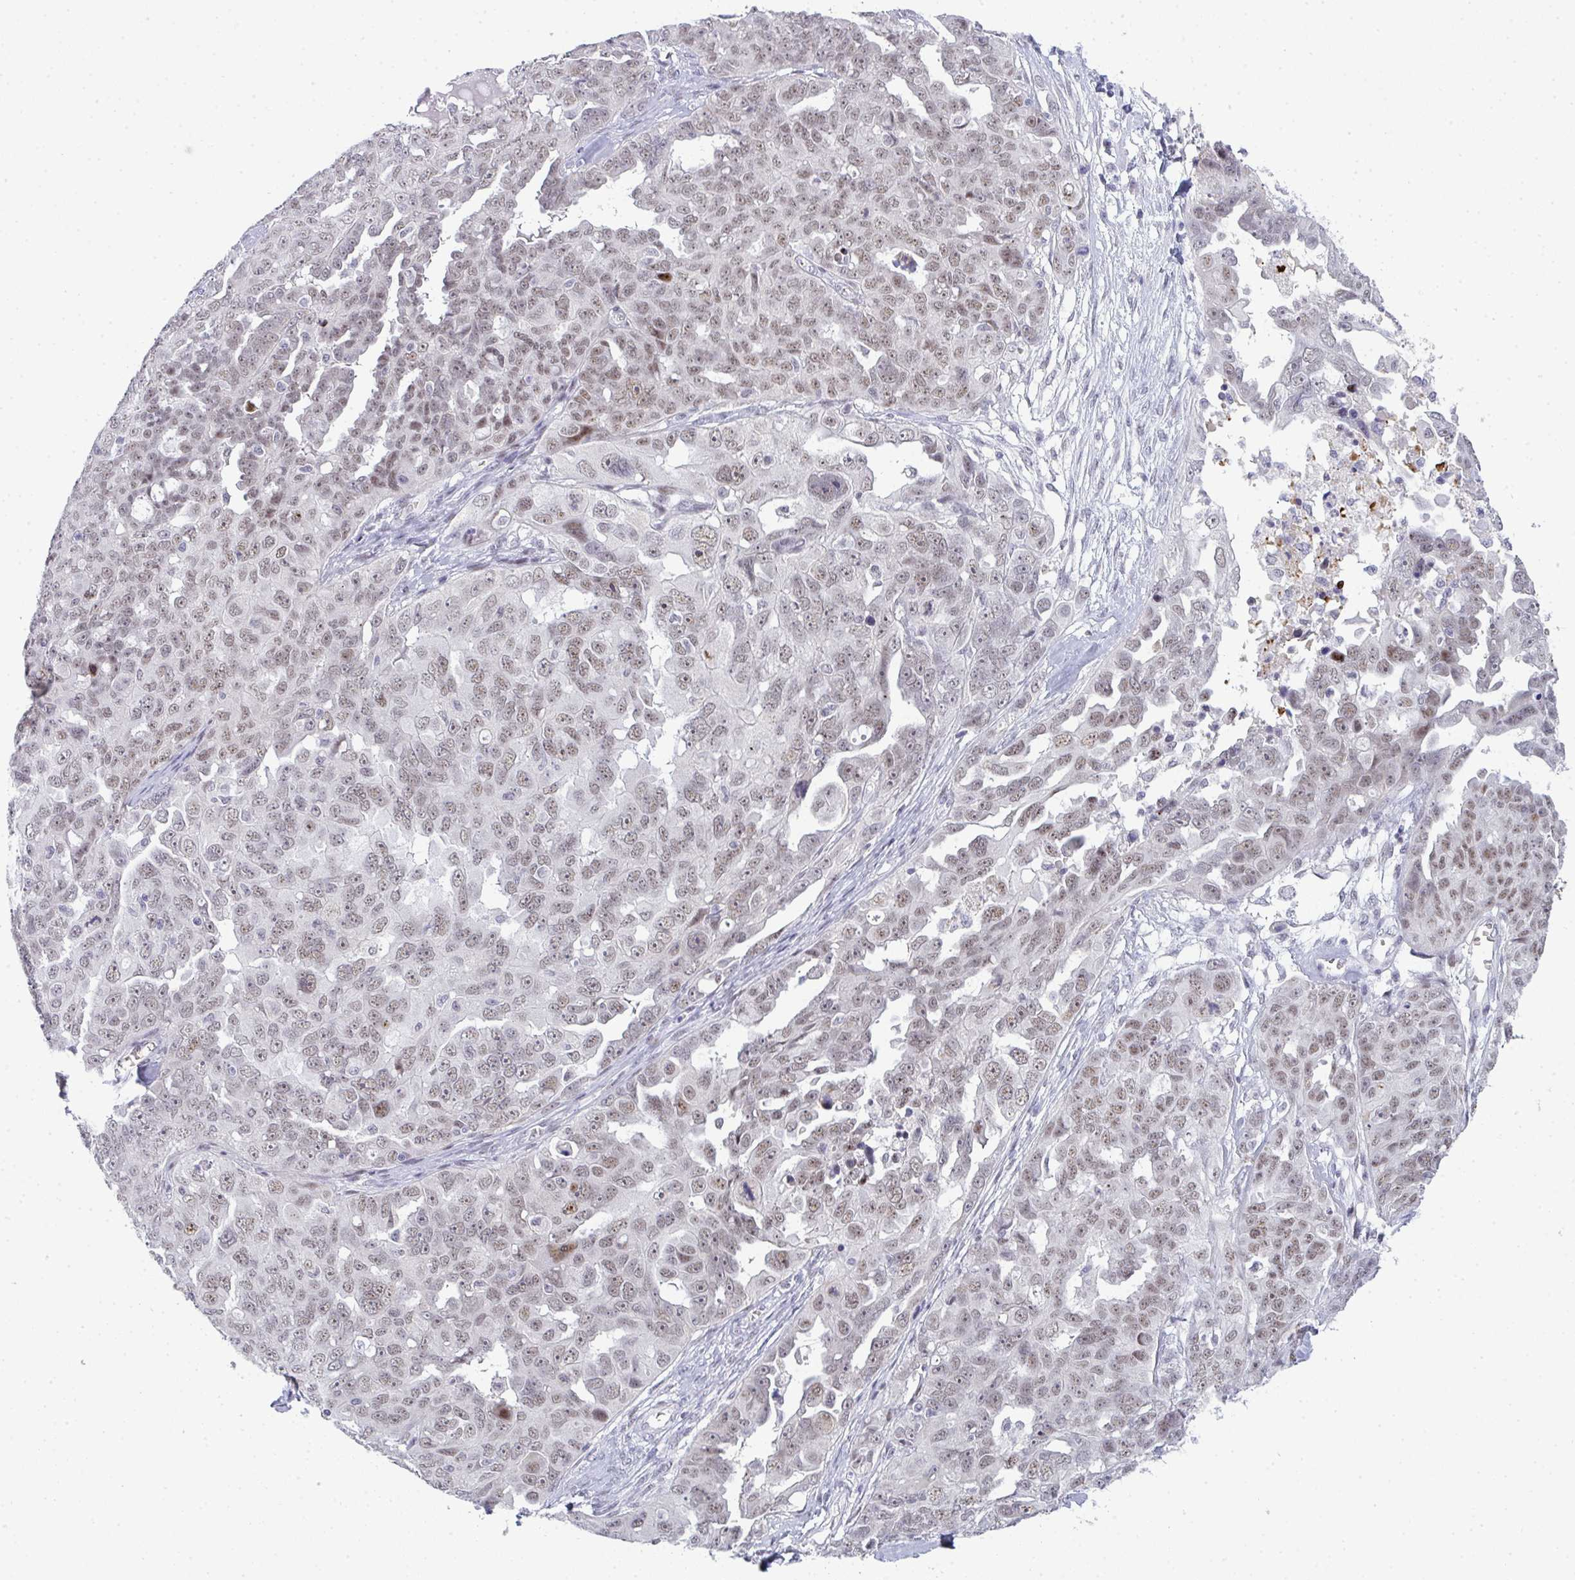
{"staining": {"intensity": "moderate", "quantity": ">75%", "location": "nuclear"}, "tissue": "ovarian cancer", "cell_type": "Tumor cells", "image_type": "cancer", "snomed": [{"axis": "morphology", "description": "Carcinoma, endometroid"}, {"axis": "topography", "description": "Ovary"}], "caption": "Ovarian cancer stained for a protein displays moderate nuclear positivity in tumor cells. Nuclei are stained in blue.", "gene": "TNMD", "patient": {"sex": "female", "age": 70}}